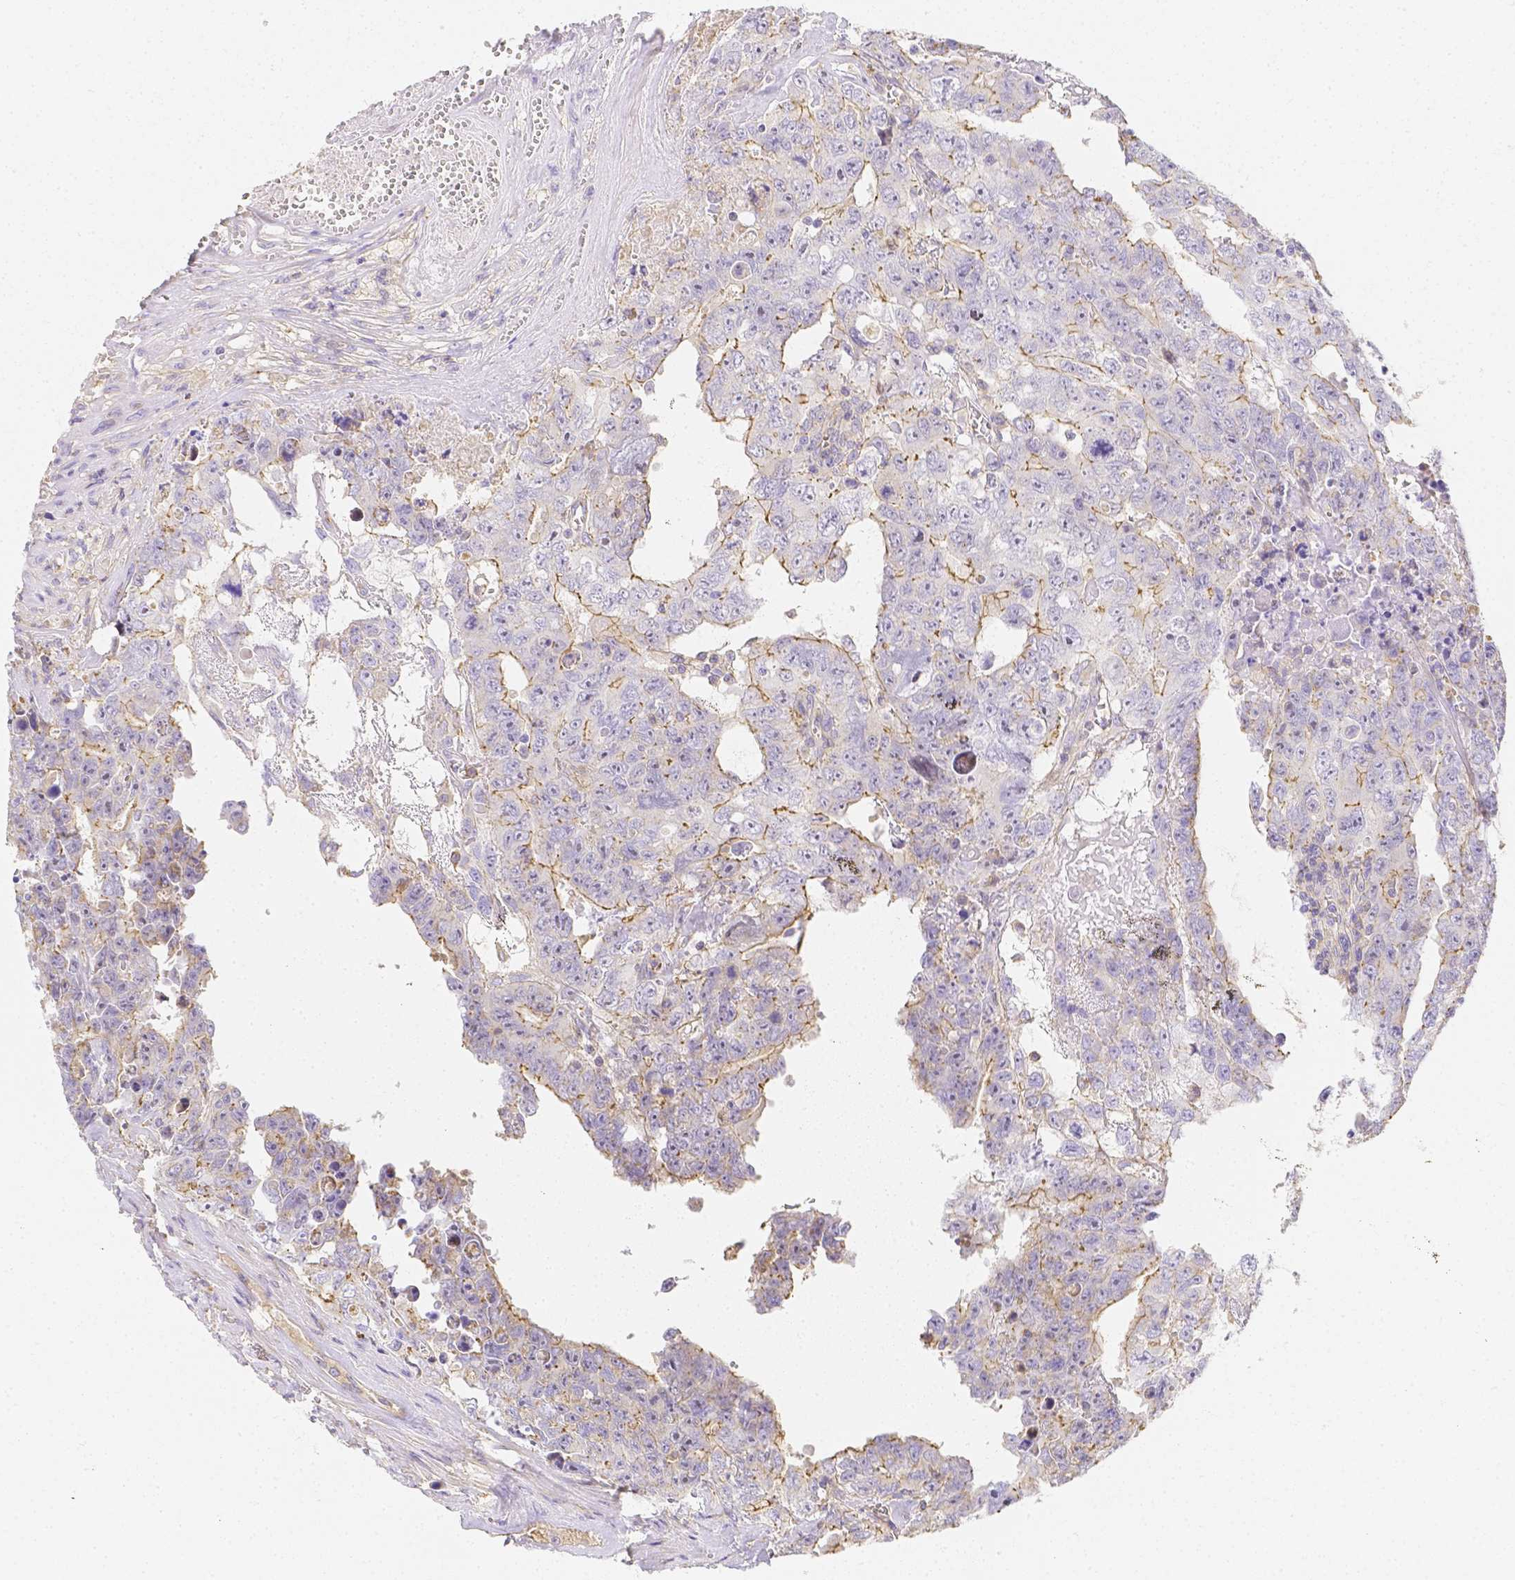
{"staining": {"intensity": "moderate", "quantity": "<25%", "location": "cytoplasmic/membranous"}, "tissue": "testis cancer", "cell_type": "Tumor cells", "image_type": "cancer", "snomed": [{"axis": "morphology", "description": "Carcinoma, Embryonal, NOS"}, {"axis": "topography", "description": "Testis"}], "caption": "Immunohistochemical staining of embryonal carcinoma (testis) displays moderate cytoplasmic/membranous protein staining in about <25% of tumor cells. (Stains: DAB (3,3'-diaminobenzidine) in brown, nuclei in blue, Microscopy: brightfield microscopy at high magnification).", "gene": "ASAH2", "patient": {"sex": "male", "age": 24}}